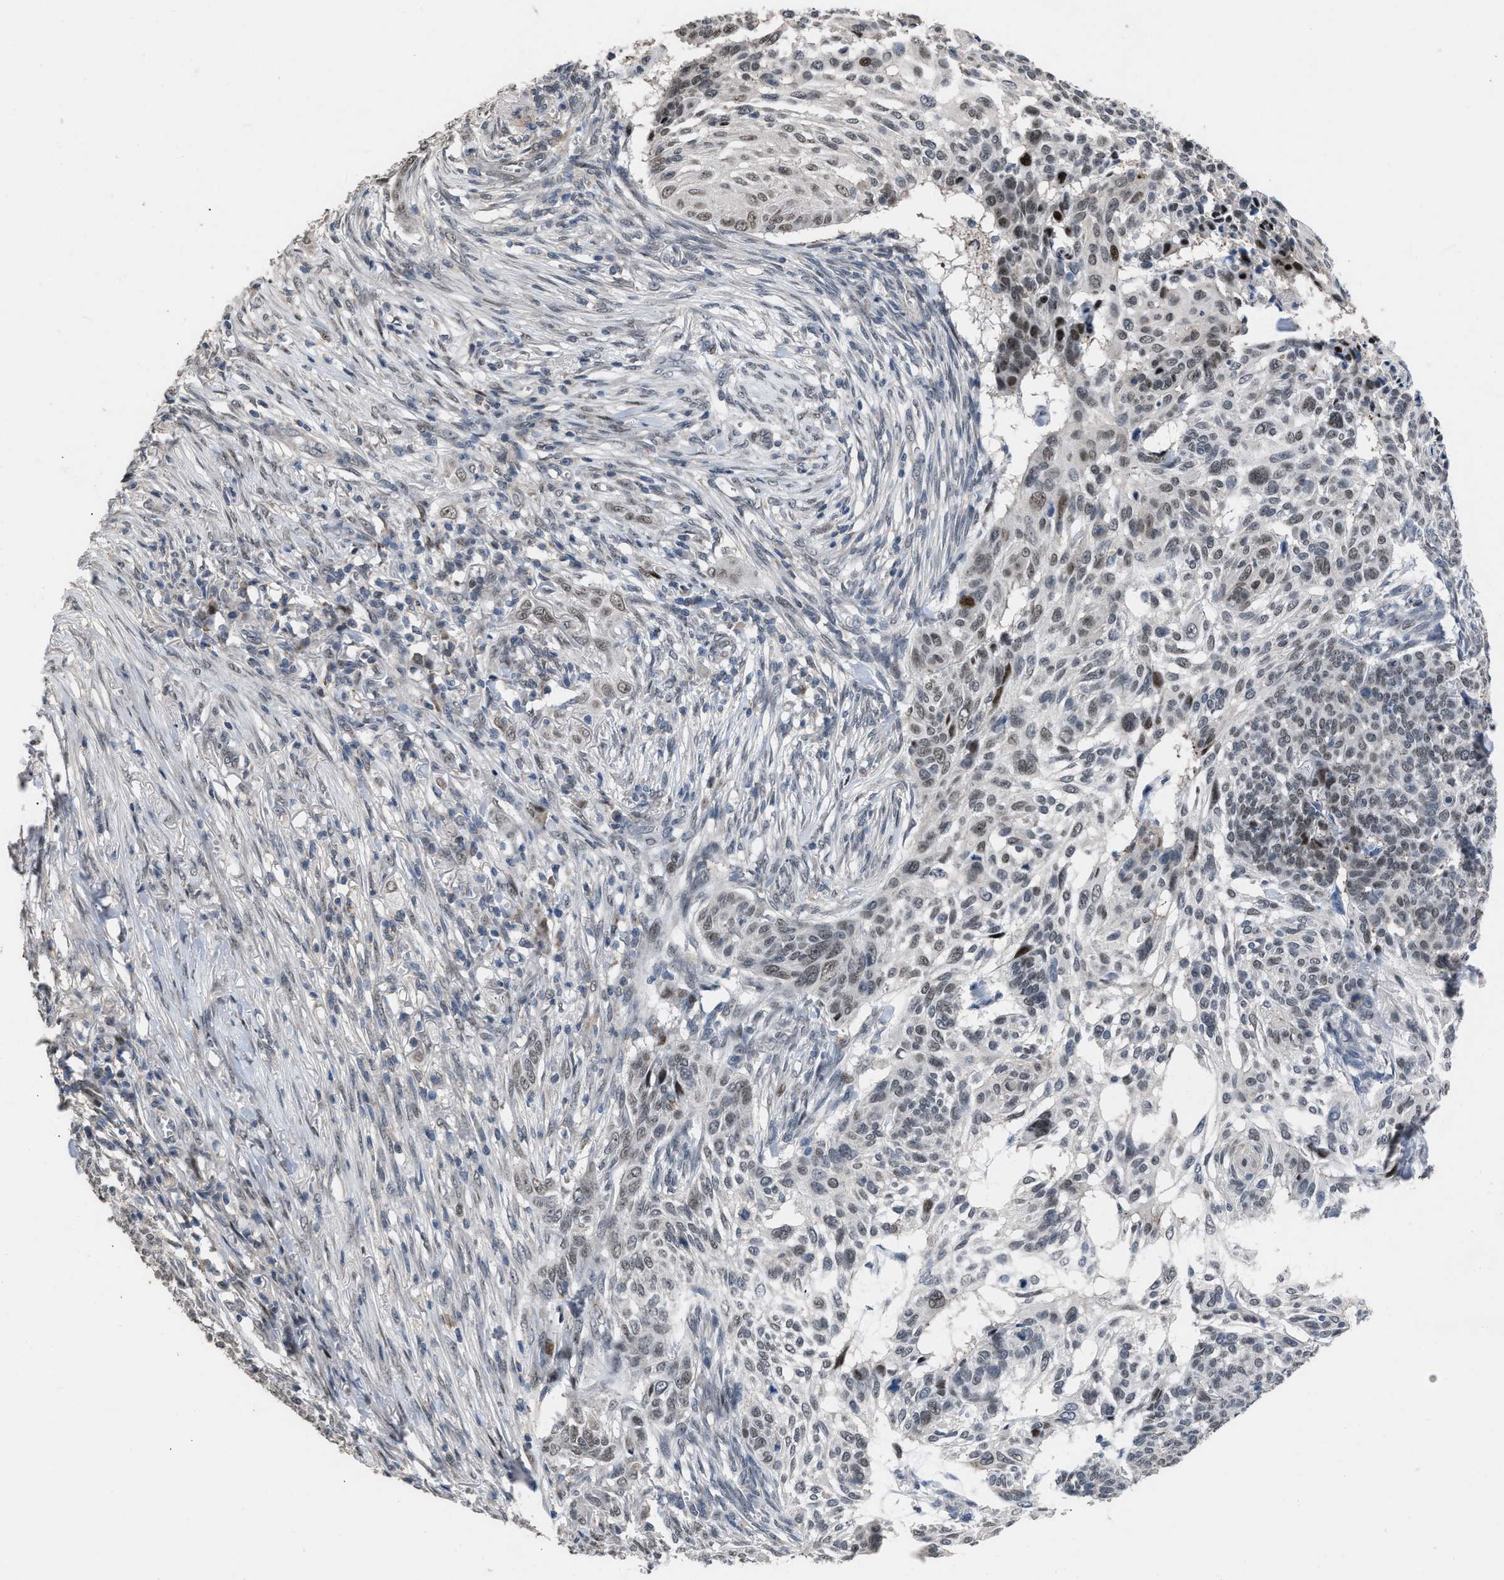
{"staining": {"intensity": "weak", "quantity": "25%-75%", "location": "nuclear"}, "tissue": "skin cancer", "cell_type": "Tumor cells", "image_type": "cancer", "snomed": [{"axis": "morphology", "description": "Basal cell carcinoma"}, {"axis": "topography", "description": "Skin"}], "caption": "Skin basal cell carcinoma stained for a protein (brown) exhibits weak nuclear positive positivity in about 25%-75% of tumor cells.", "gene": "SETDB1", "patient": {"sex": "male", "age": 85}}